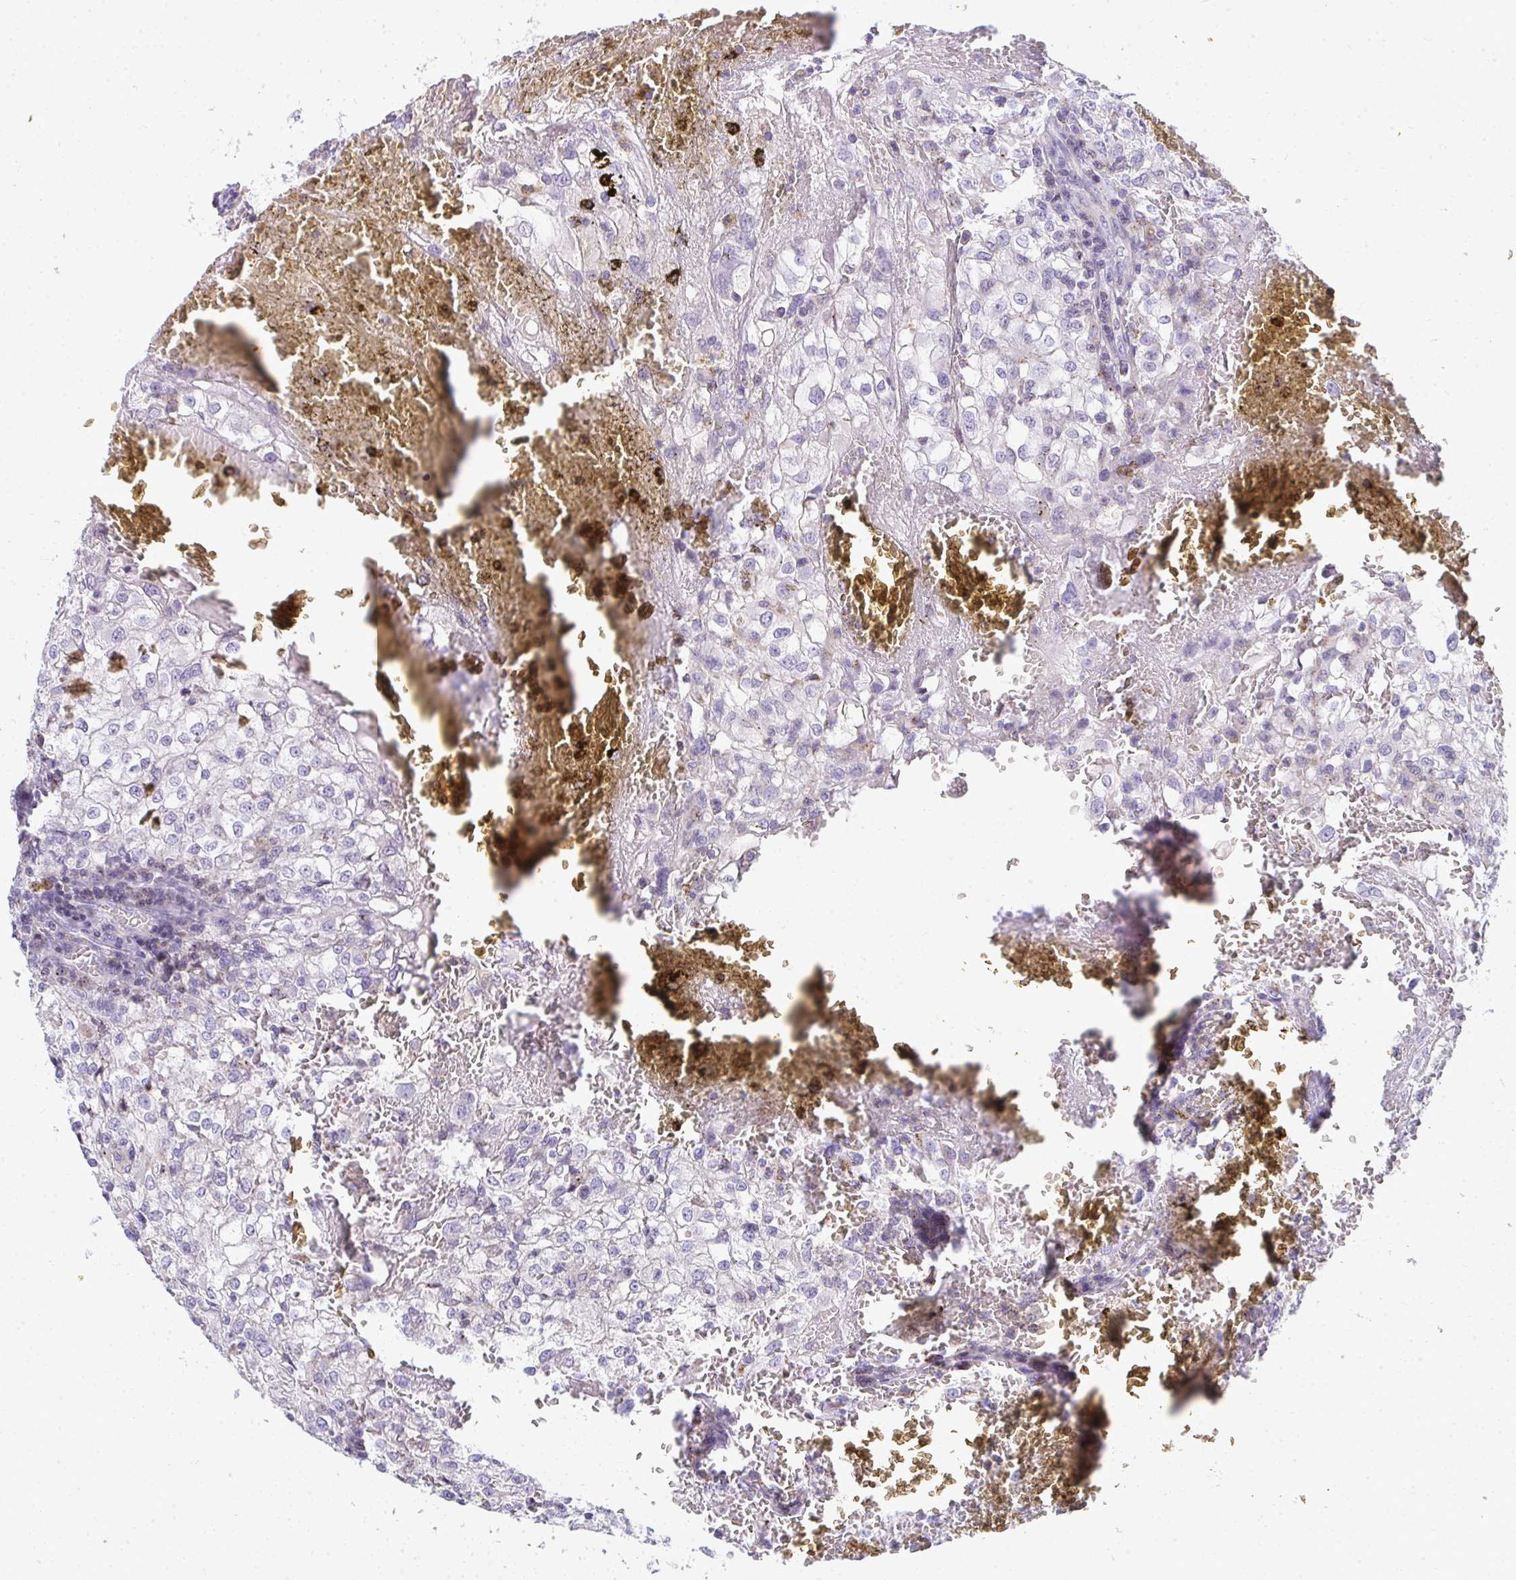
{"staining": {"intensity": "negative", "quantity": "none", "location": "none"}, "tissue": "renal cancer", "cell_type": "Tumor cells", "image_type": "cancer", "snomed": [{"axis": "morphology", "description": "Adenocarcinoma, NOS"}, {"axis": "topography", "description": "Kidney"}], "caption": "Adenocarcinoma (renal) was stained to show a protein in brown. There is no significant expression in tumor cells.", "gene": "VPS4B", "patient": {"sex": "female", "age": 74}}